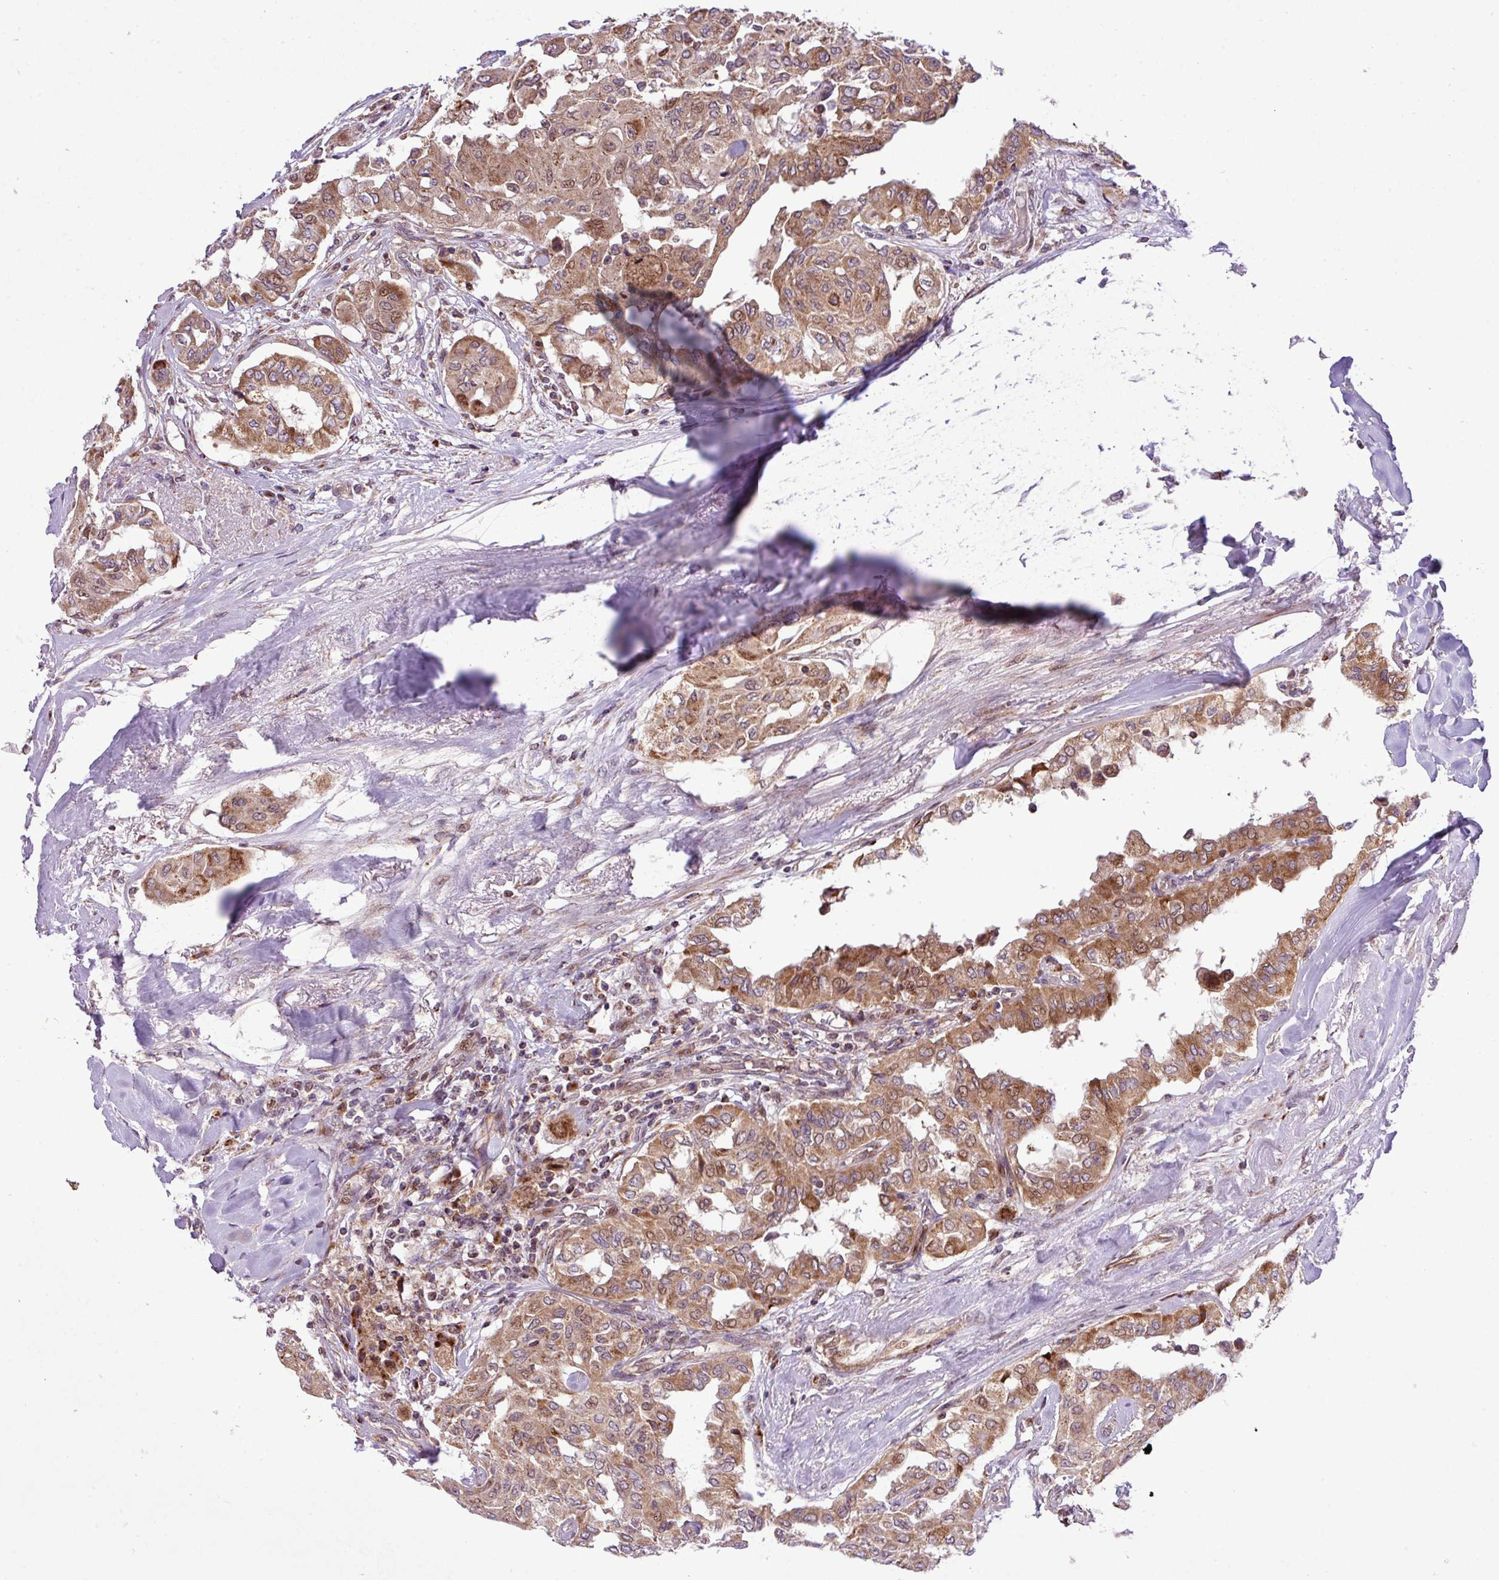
{"staining": {"intensity": "moderate", "quantity": ">75%", "location": "cytoplasmic/membranous"}, "tissue": "thyroid cancer", "cell_type": "Tumor cells", "image_type": "cancer", "snomed": [{"axis": "morphology", "description": "Papillary adenocarcinoma, NOS"}, {"axis": "topography", "description": "Thyroid gland"}], "caption": "Protein staining shows moderate cytoplasmic/membranous staining in approximately >75% of tumor cells in thyroid papillary adenocarcinoma.", "gene": "B3GNT9", "patient": {"sex": "female", "age": 59}}